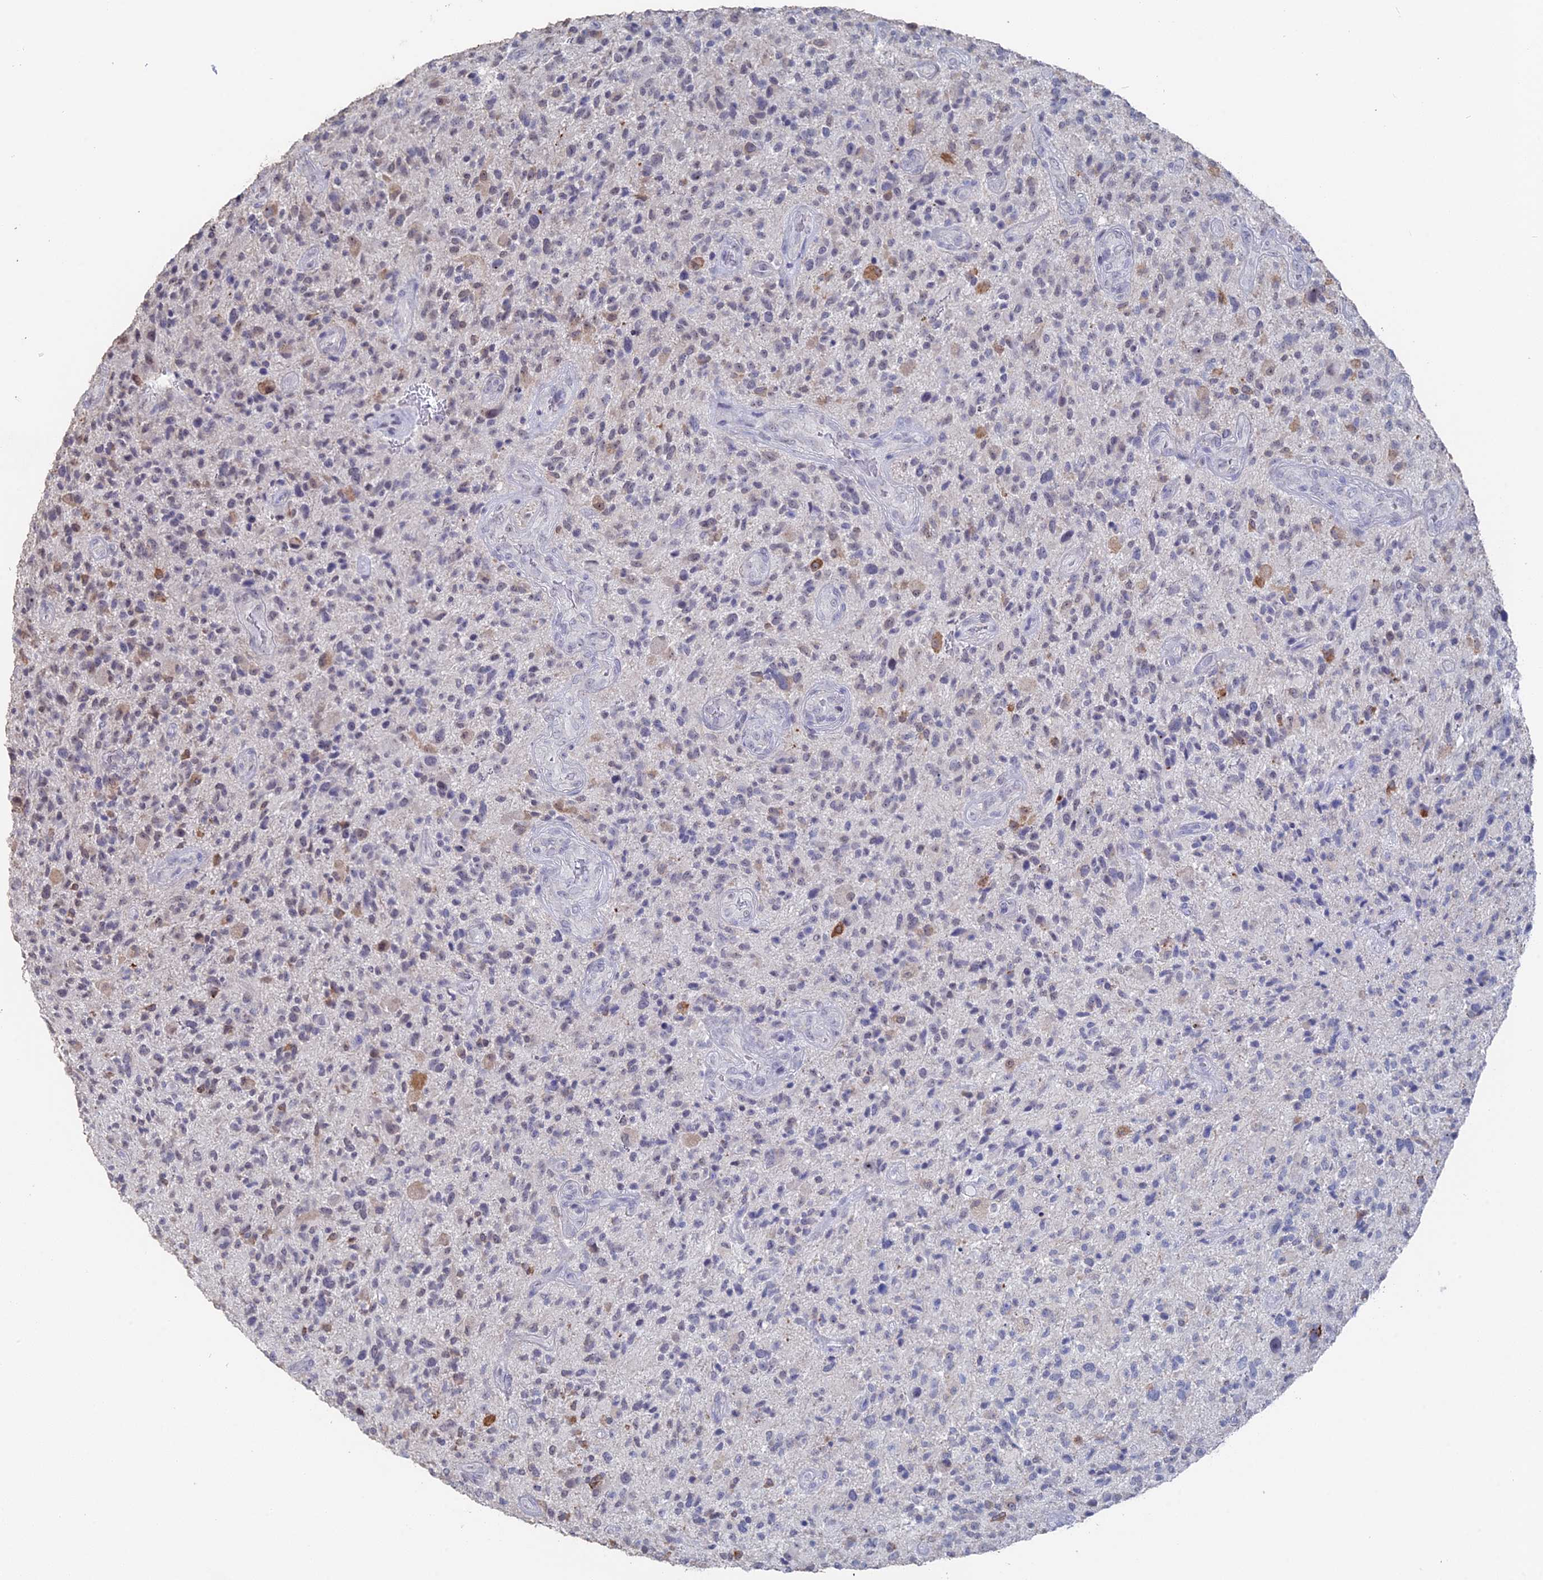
{"staining": {"intensity": "weak", "quantity": "<25%", "location": "cytoplasmic/membranous"}, "tissue": "glioma", "cell_type": "Tumor cells", "image_type": "cancer", "snomed": [{"axis": "morphology", "description": "Glioma, malignant, High grade"}, {"axis": "topography", "description": "Brain"}], "caption": "This is a micrograph of IHC staining of glioma, which shows no positivity in tumor cells. (Immunohistochemistry, brightfield microscopy, high magnification).", "gene": "SEMG2", "patient": {"sex": "male", "age": 47}}